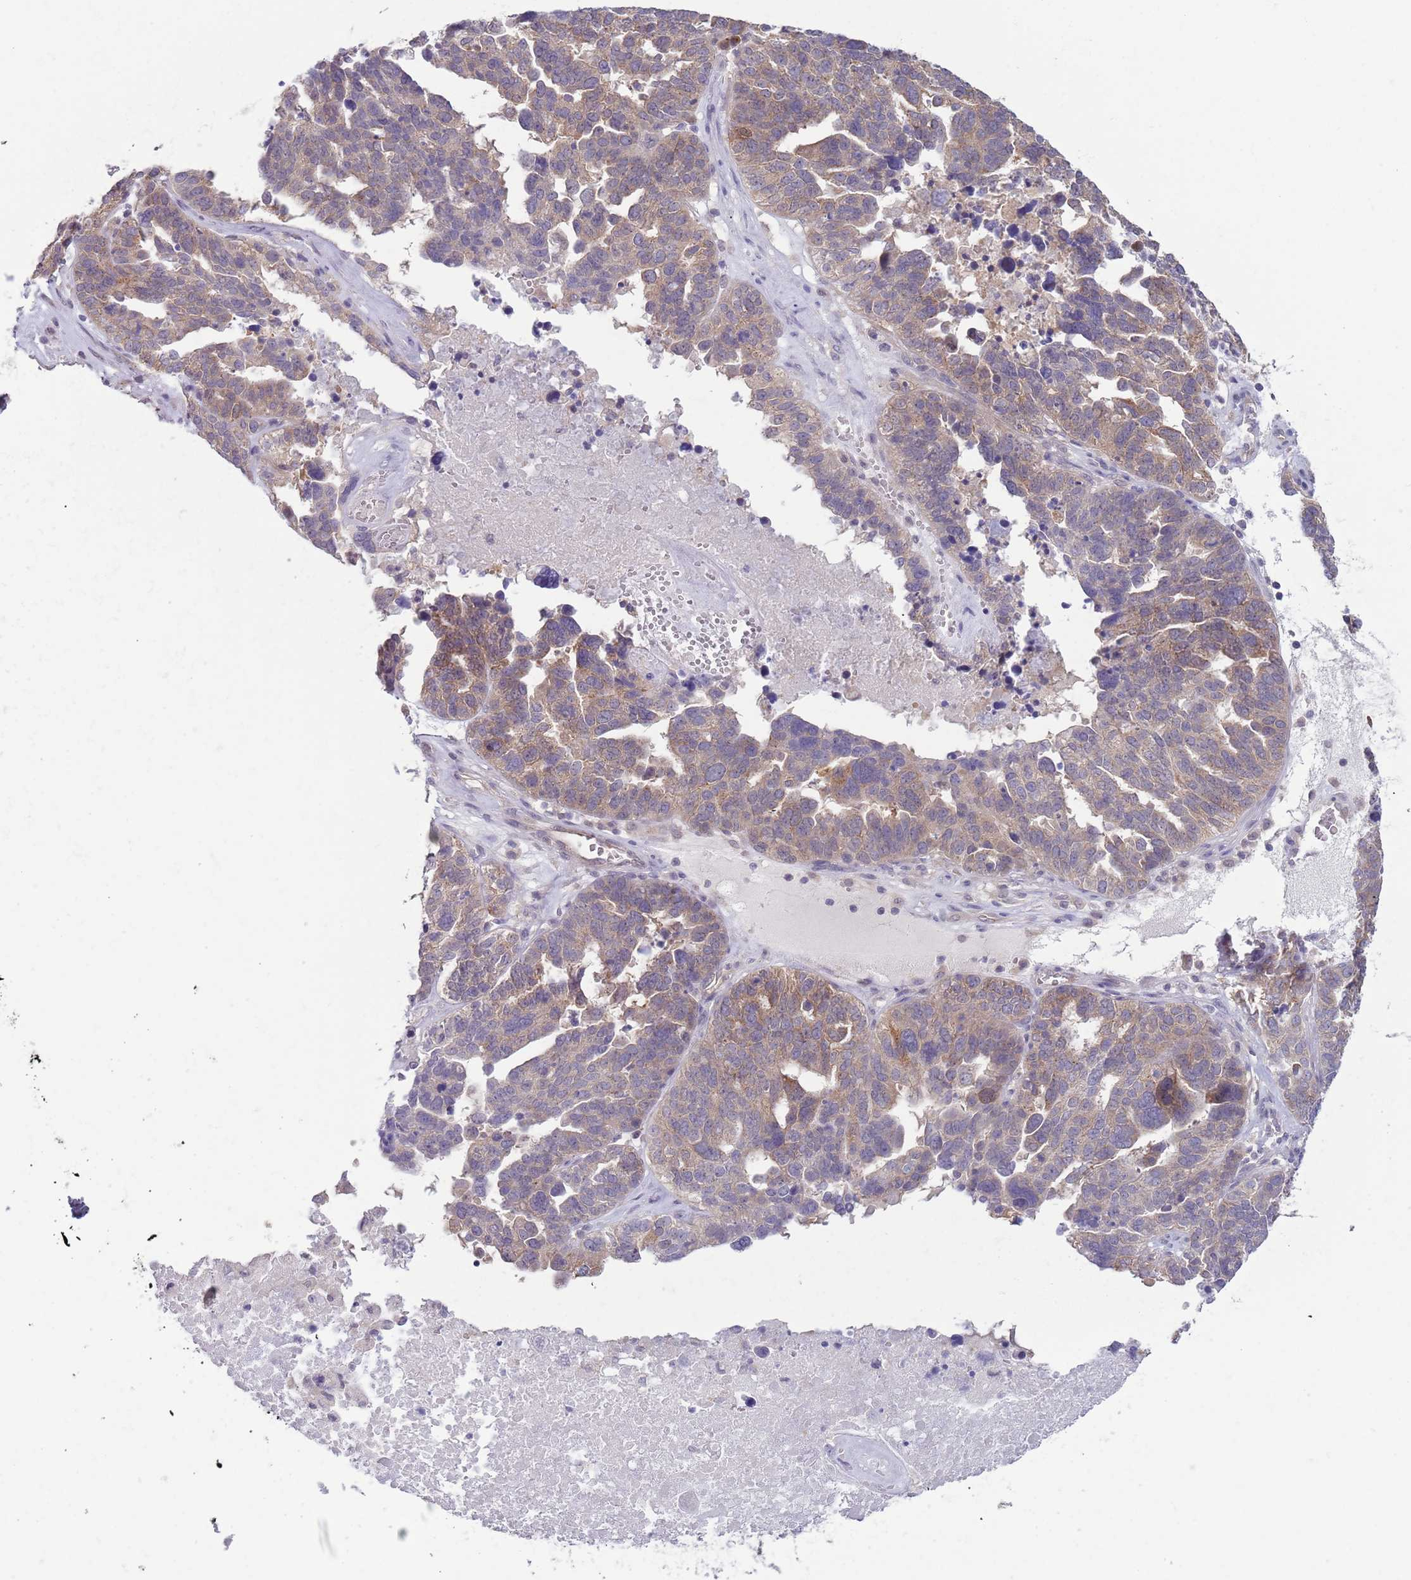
{"staining": {"intensity": "weak", "quantity": "25%-75%", "location": "cytoplasmic/membranous"}, "tissue": "ovarian cancer", "cell_type": "Tumor cells", "image_type": "cancer", "snomed": [{"axis": "morphology", "description": "Cystadenocarcinoma, serous, NOS"}, {"axis": "topography", "description": "Ovary"}], "caption": "IHC photomicrograph of neoplastic tissue: ovarian cancer (serous cystadenocarcinoma) stained using immunohistochemistry (IHC) demonstrates low levels of weak protein expression localized specifically in the cytoplasmic/membranous of tumor cells, appearing as a cytoplasmic/membranous brown color.", "gene": "COPE", "patient": {"sex": "female", "age": 59}}